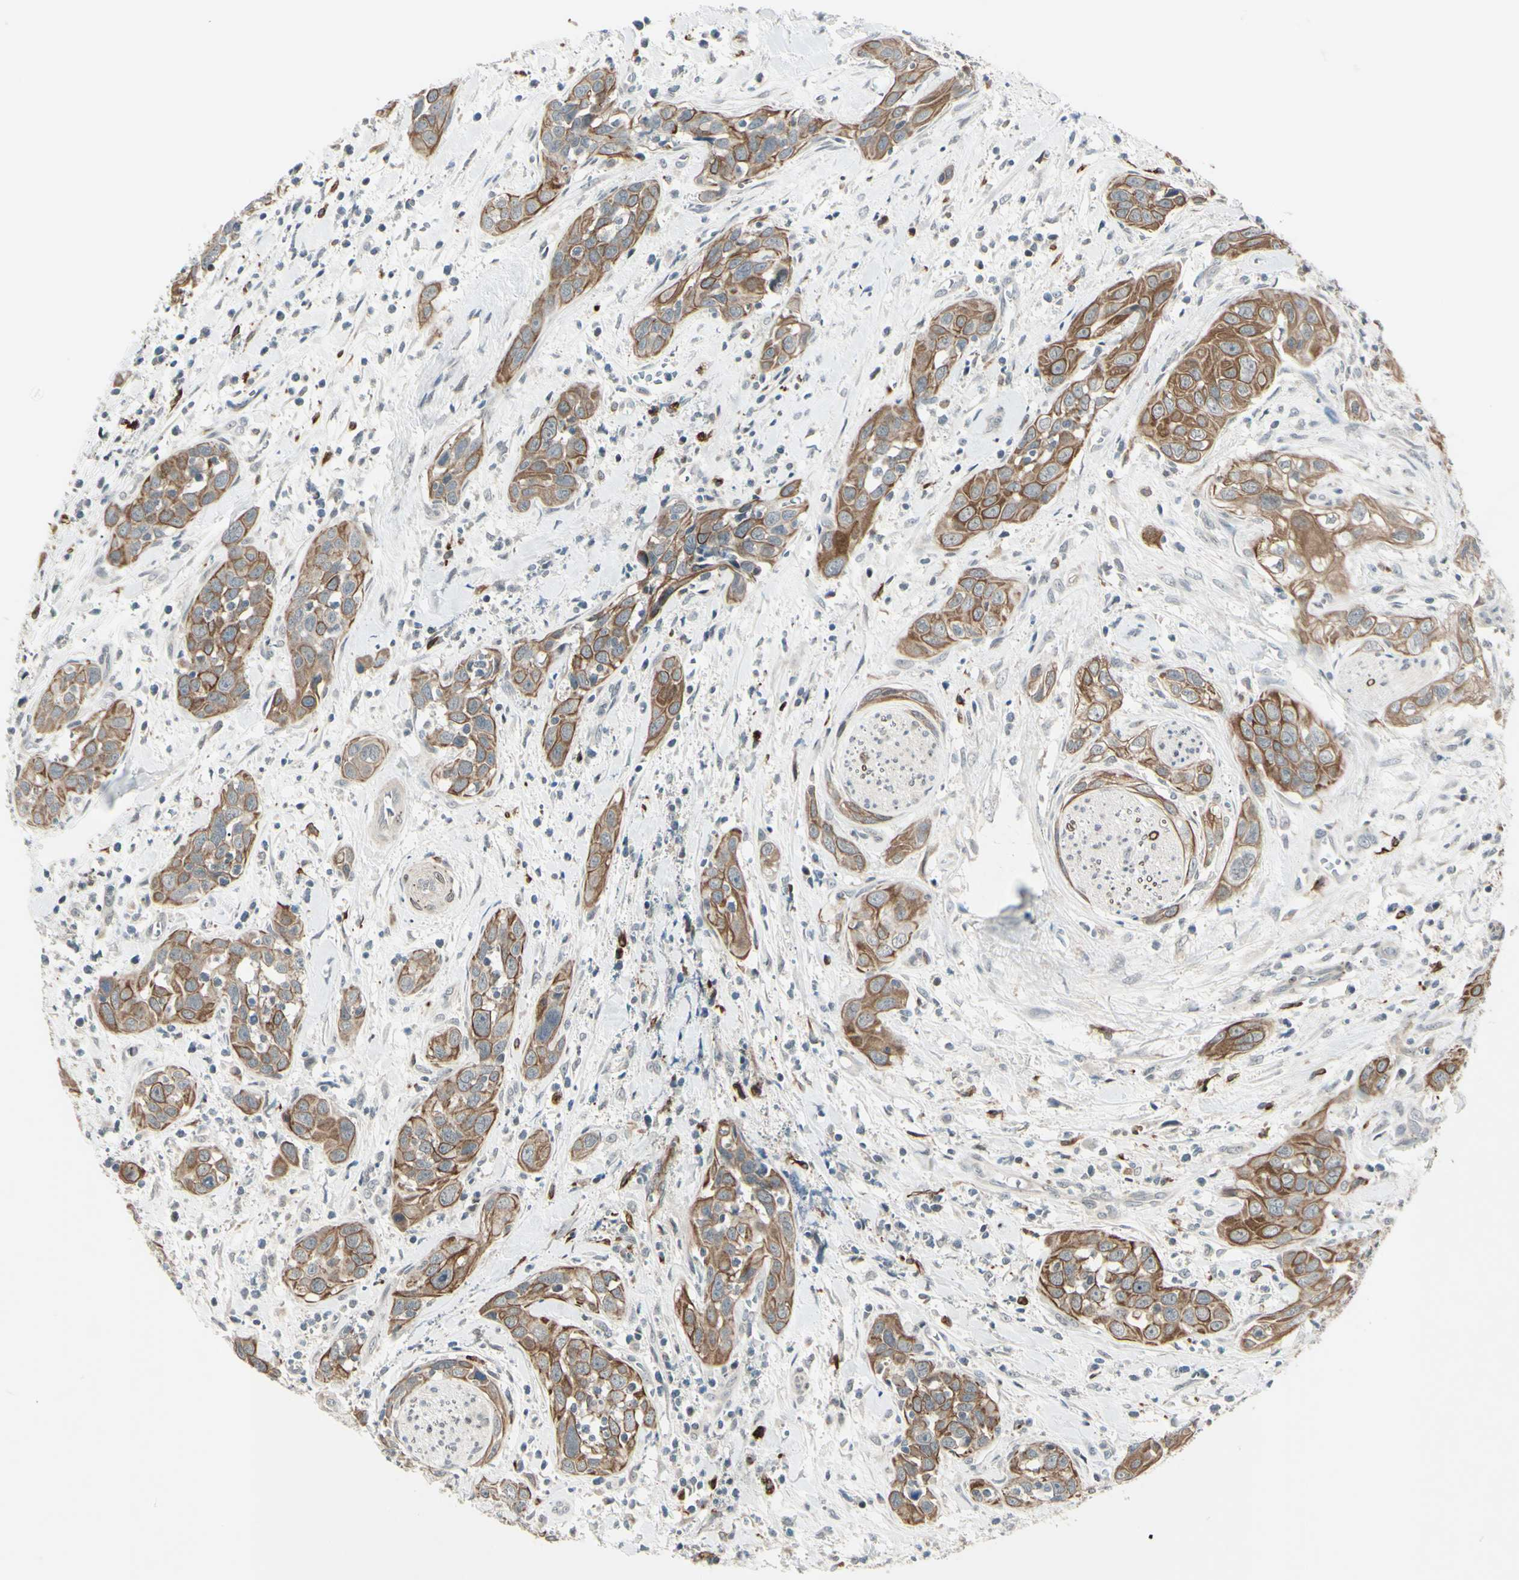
{"staining": {"intensity": "moderate", "quantity": ">75%", "location": "cytoplasmic/membranous"}, "tissue": "head and neck cancer", "cell_type": "Tumor cells", "image_type": "cancer", "snomed": [{"axis": "morphology", "description": "Squamous cell carcinoma, NOS"}, {"axis": "topography", "description": "Oral tissue"}, {"axis": "topography", "description": "Head-Neck"}], "caption": "A brown stain highlights moderate cytoplasmic/membranous positivity of a protein in human head and neck squamous cell carcinoma tumor cells.", "gene": "FGFR2", "patient": {"sex": "female", "age": 50}}